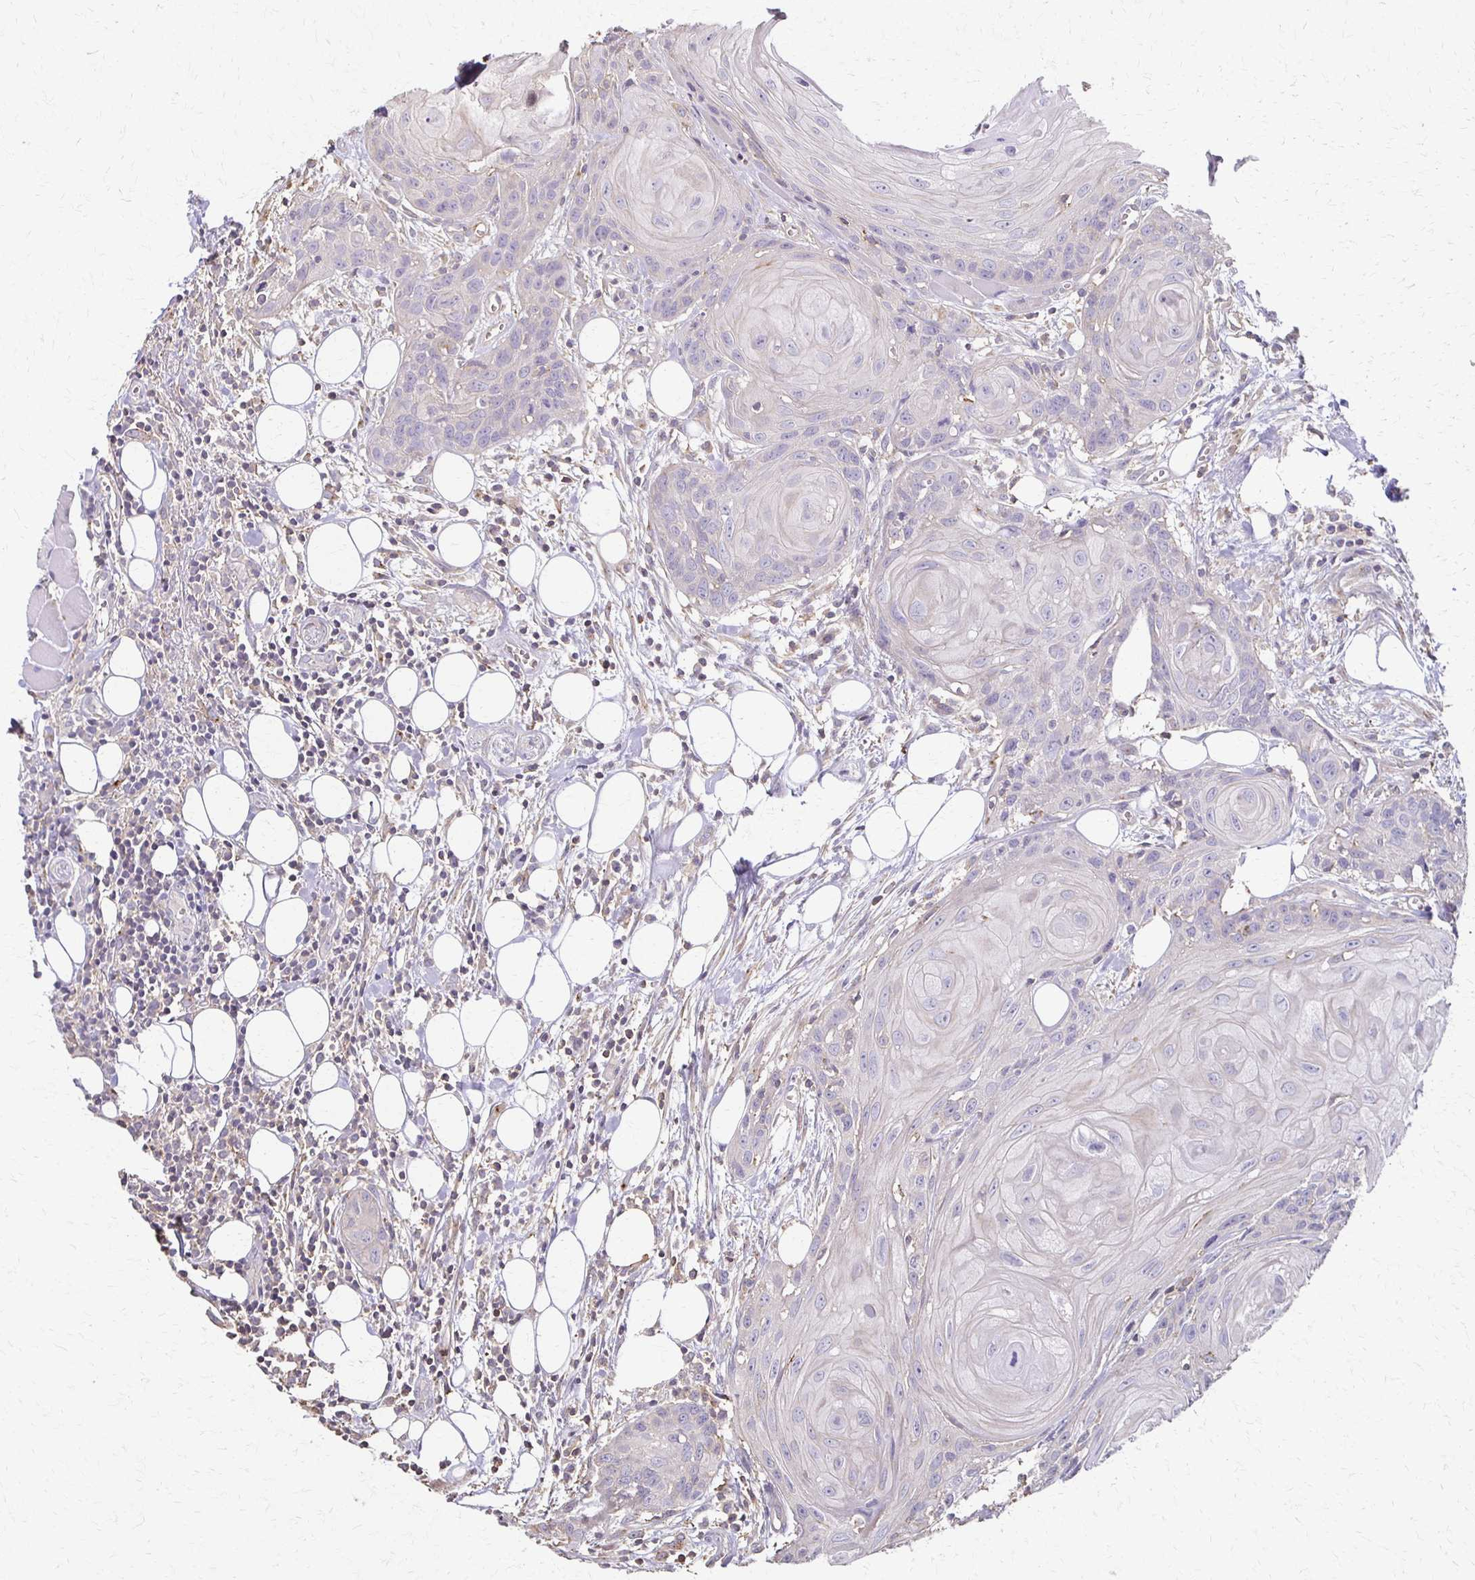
{"staining": {"intensity": "negative", "quantity": "none", "location": "none"}, "tissue": "head and neck cancer", "cell_type": "Tumor cells", "image_type": "cancer", "snomed": [{"axis": "morphology", "description": "Squamous cell carcinoma, NOS"}, {"axis": "topography", "description": "Oral tissue"}, {"axis": "topography", "description": "Head-Neck"}], "caption": "This histopathology image is of head and neck cancer (squamous cell carcinoma) stained with immunohistochemistry to label a protein in brown with the nuclei are counter-stained blue. There is no positivity in tumor cells.", "gene": "C1QTNF7", "patient": {"sex": "male", "age": 58}}